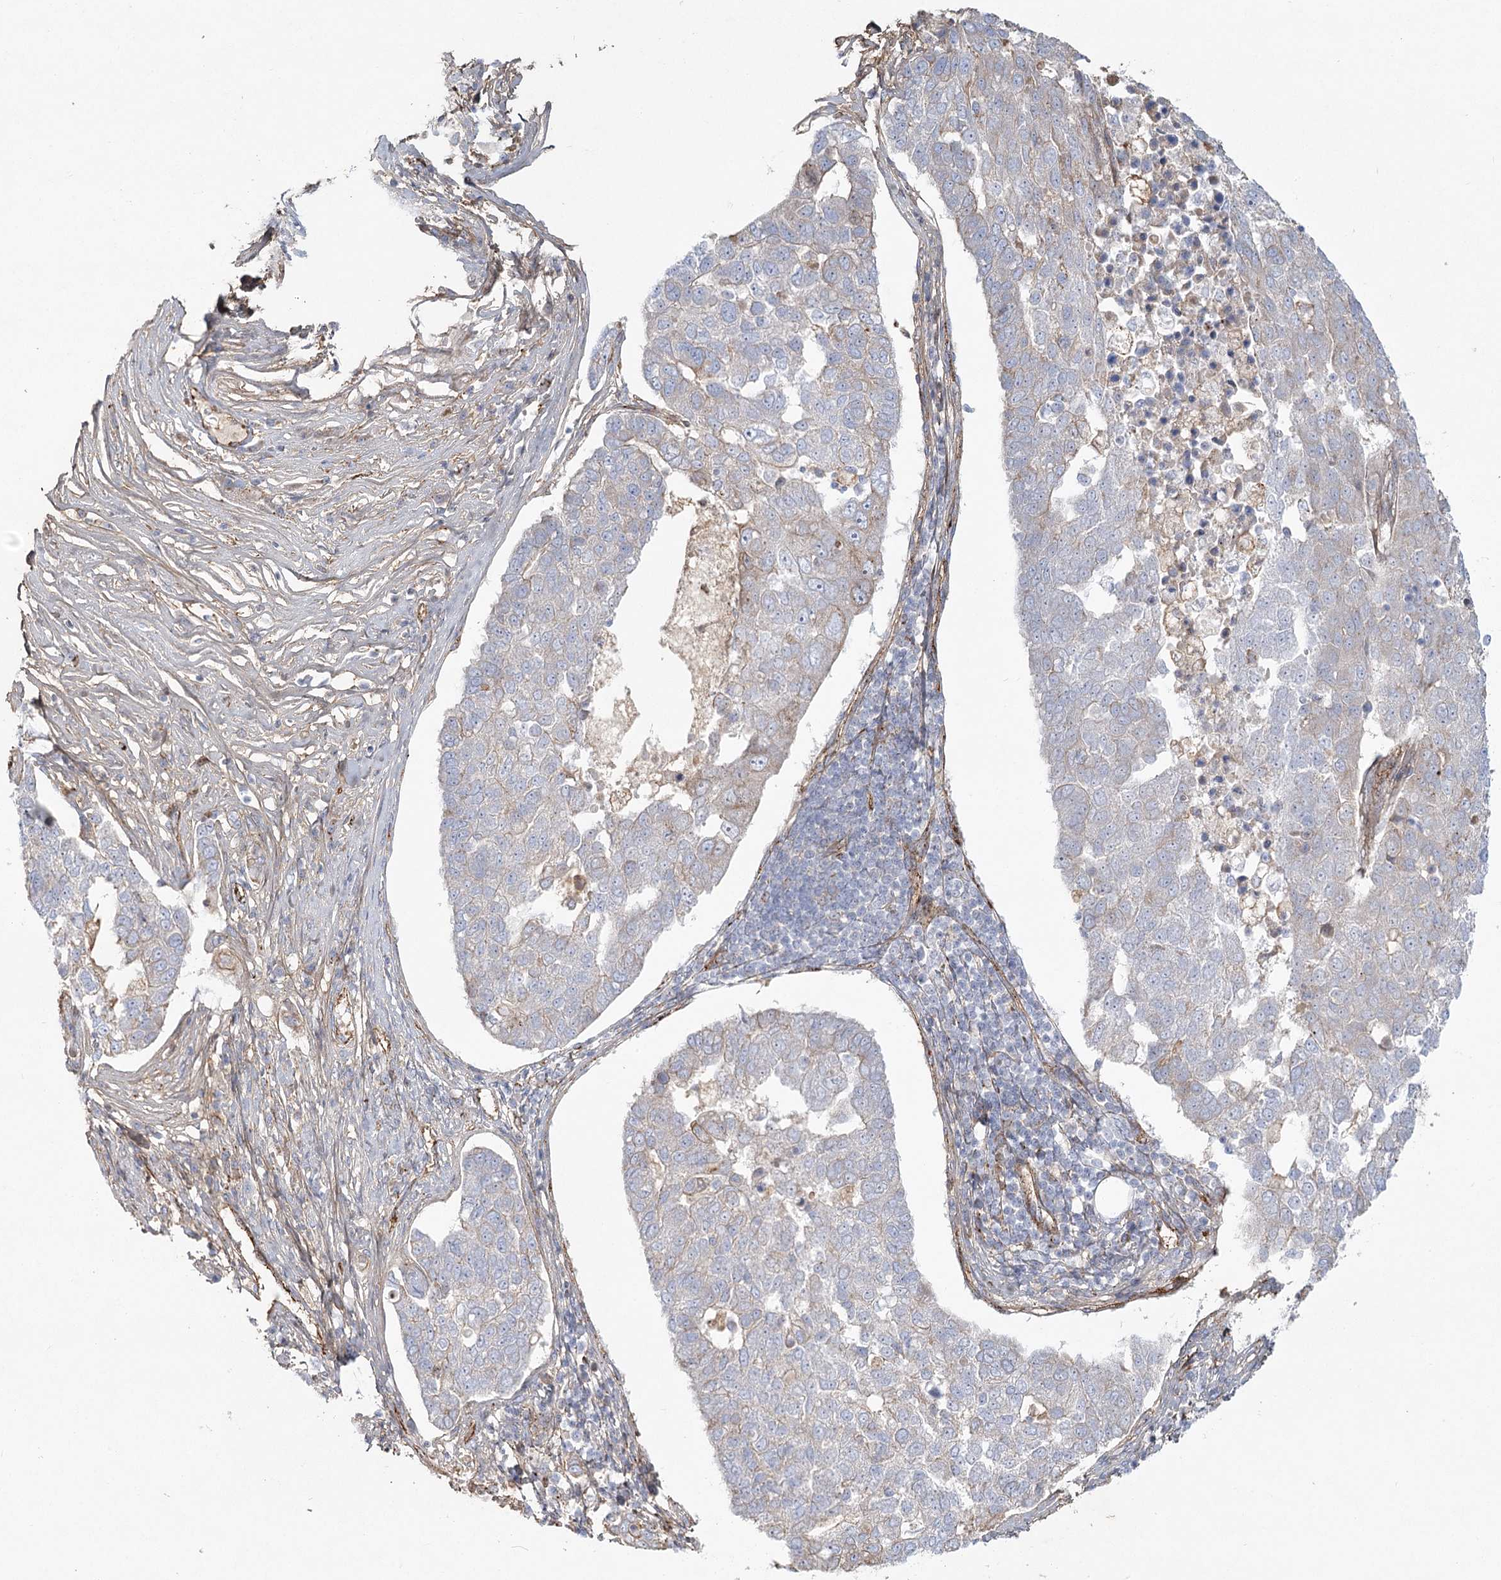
{"staining": {"intensity": "negative", "quantity": "none", "location": "none"}, "tissue": "pancreatic cancer", "cell_type": "Tumor cells", "image_type": "cancer", "snomed": [{"axis": "morphology", "description": "Adenocarcinoma, NOS"}, {"axis": "topography", "description": "Pancreas"}], "caption": "Tumor cells show no significant positivity in pancreatic adenocarcinoma.", "gene": "KBTBD4", "patient": {"sex": "female", "age": 61}}